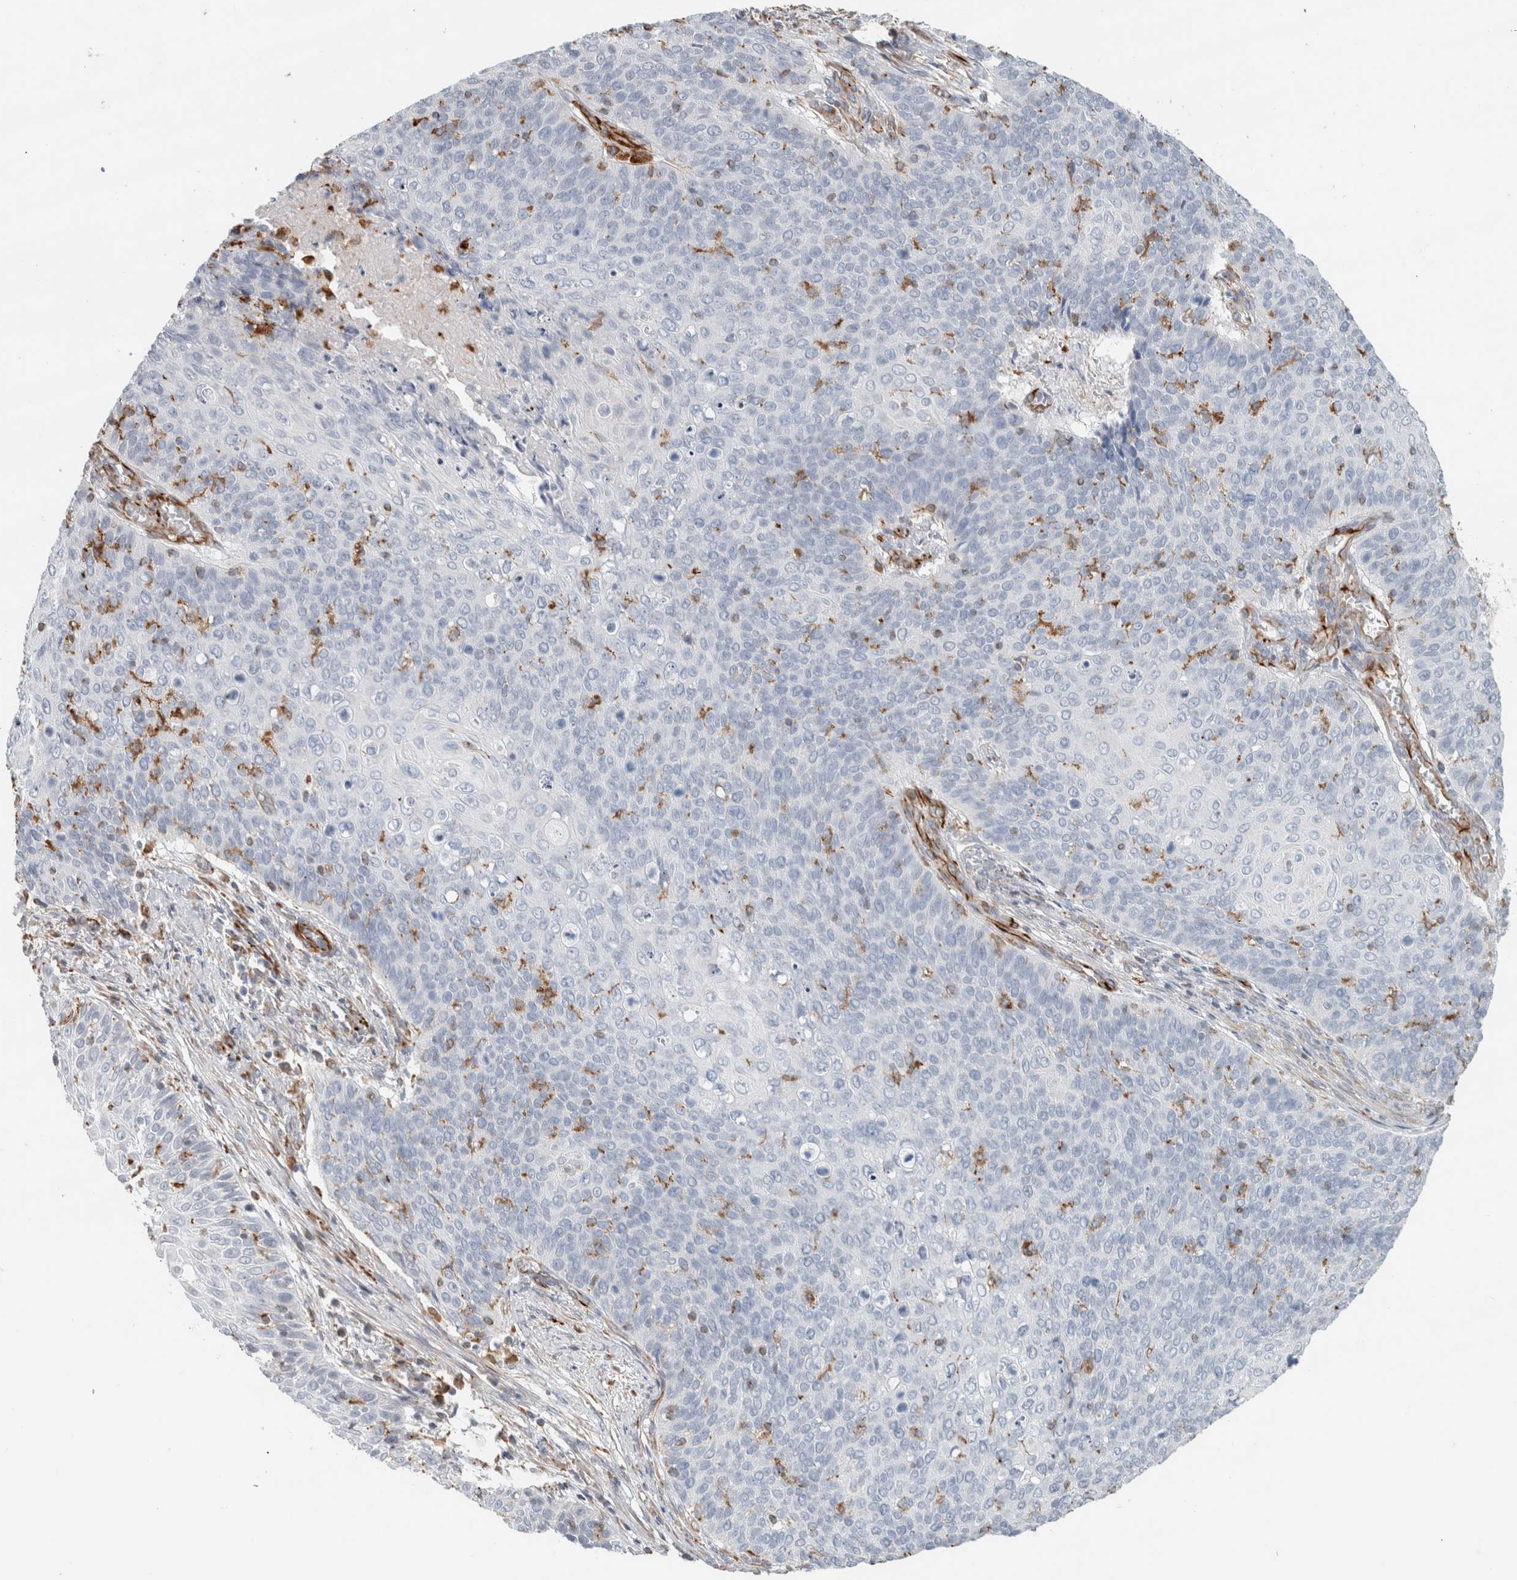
{"staining": {"intensity": "negative", "quantity": "none", "location": "none"}, "tissue": "cervical cancer", "cell_type": "Tumor cells", "image_type": "cancer", "snomed": [{"axis": "morphology", "description": "Squamous cell carcinoma, NOS"}, {"axis": "topography", "description": "Cervix"}], "caption": "High power microscopy photomicrograph of an immunohistochemistry image of cervical squamous cell carcinoma, revealing no significant positivity in tumor cells. (Stains: DAB immunohistochemistry (IHC) with hematoxylin counter stain, Microscopy: brightfield microscopy at high magnification).", "gene": "LY86", "patient": {"sex": "female", "age": 39}}